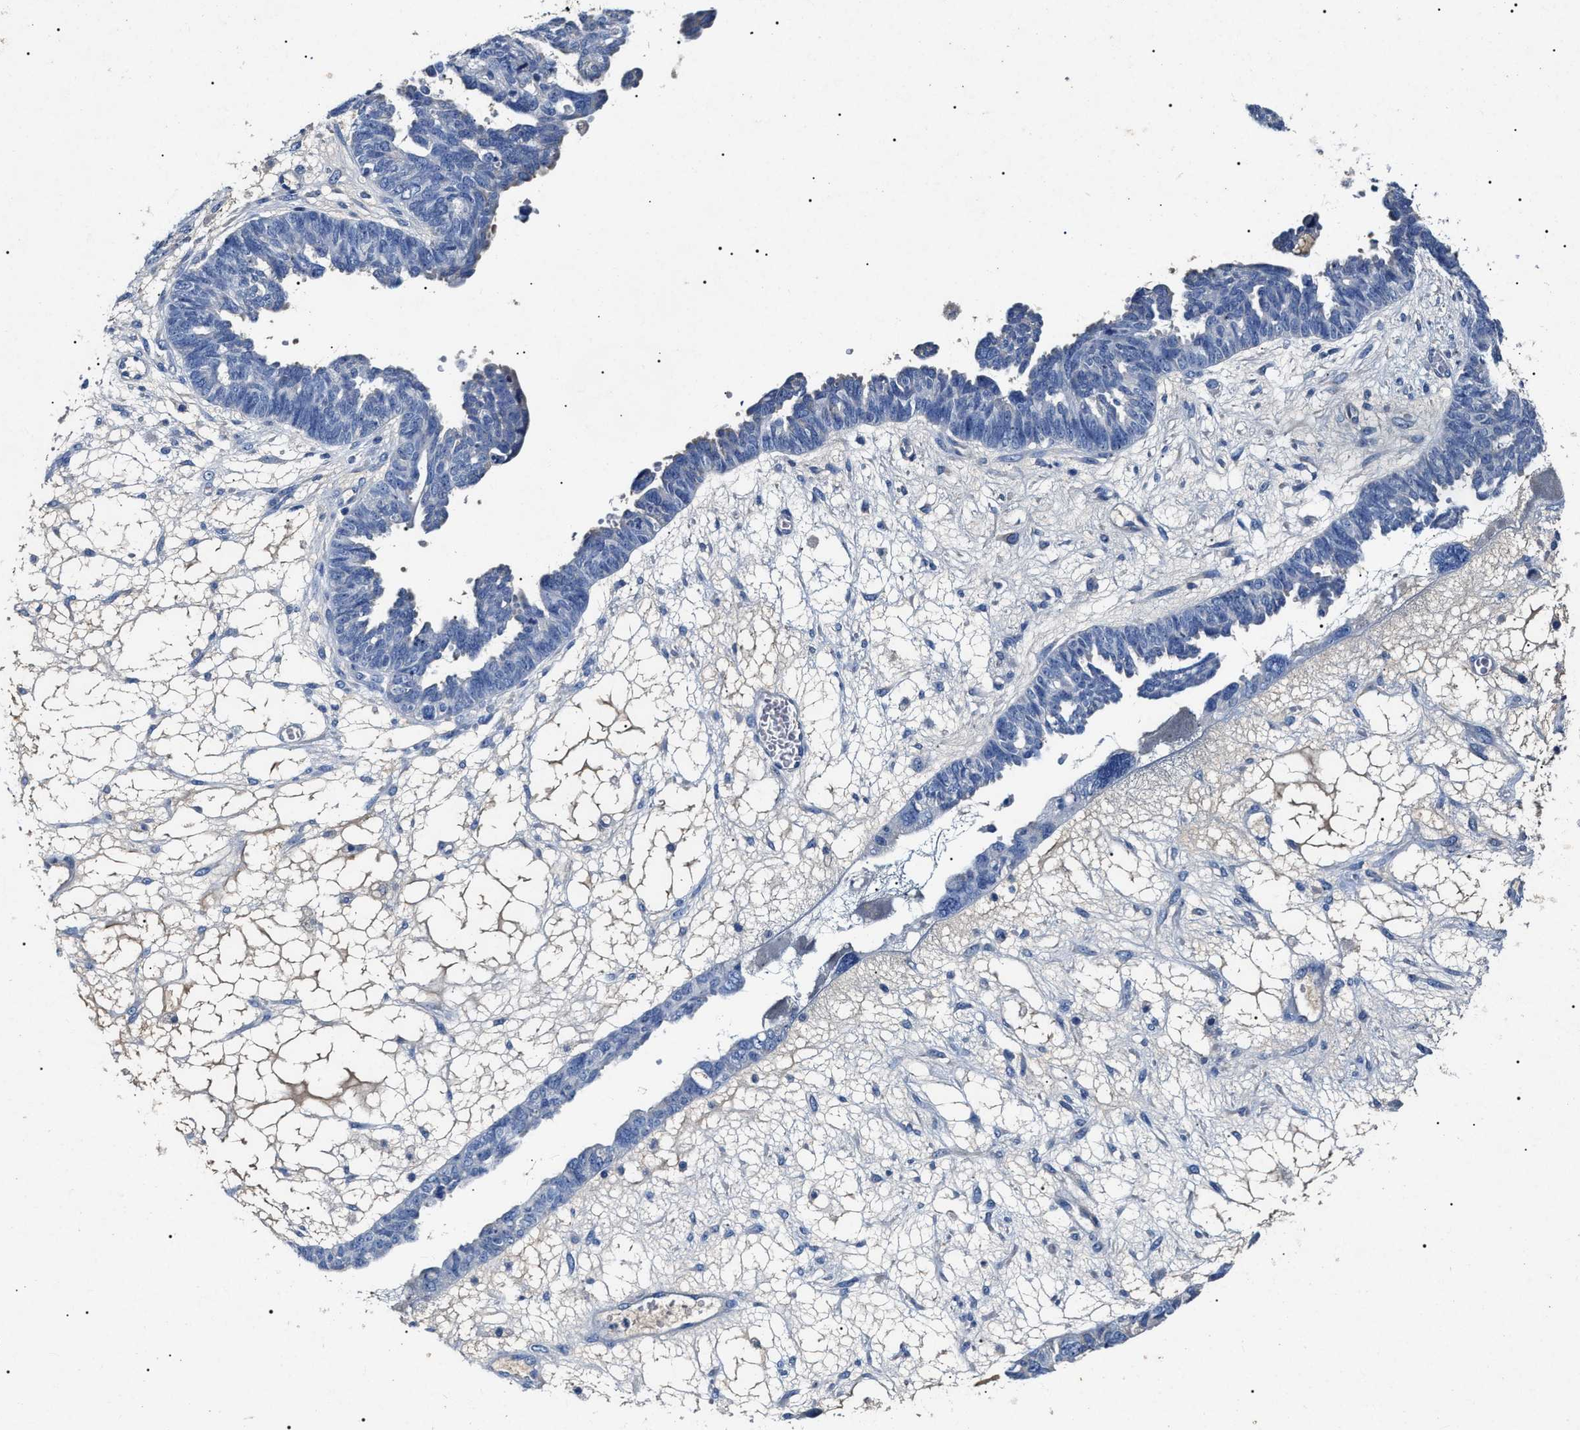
{"staining": {"intensity": "negative", "quantity": "none", "location": "none"}, "tissue": "ovarian cancer", "cell_type": "Tumor cells", "image_type": "cancer", "snomed": [{"axis": "morphology", "description": "Cystadenocarcinoma, serous, NOS"}, {"axis": "topography", "description": "Ovary"}], "caption": "Histopathology image shows no significant protein expression in tumor cells of ovarian serous cystadenocarcinoma.", "gene": "LRRC8E", "patient": {"sex": "female", "age": 79}}